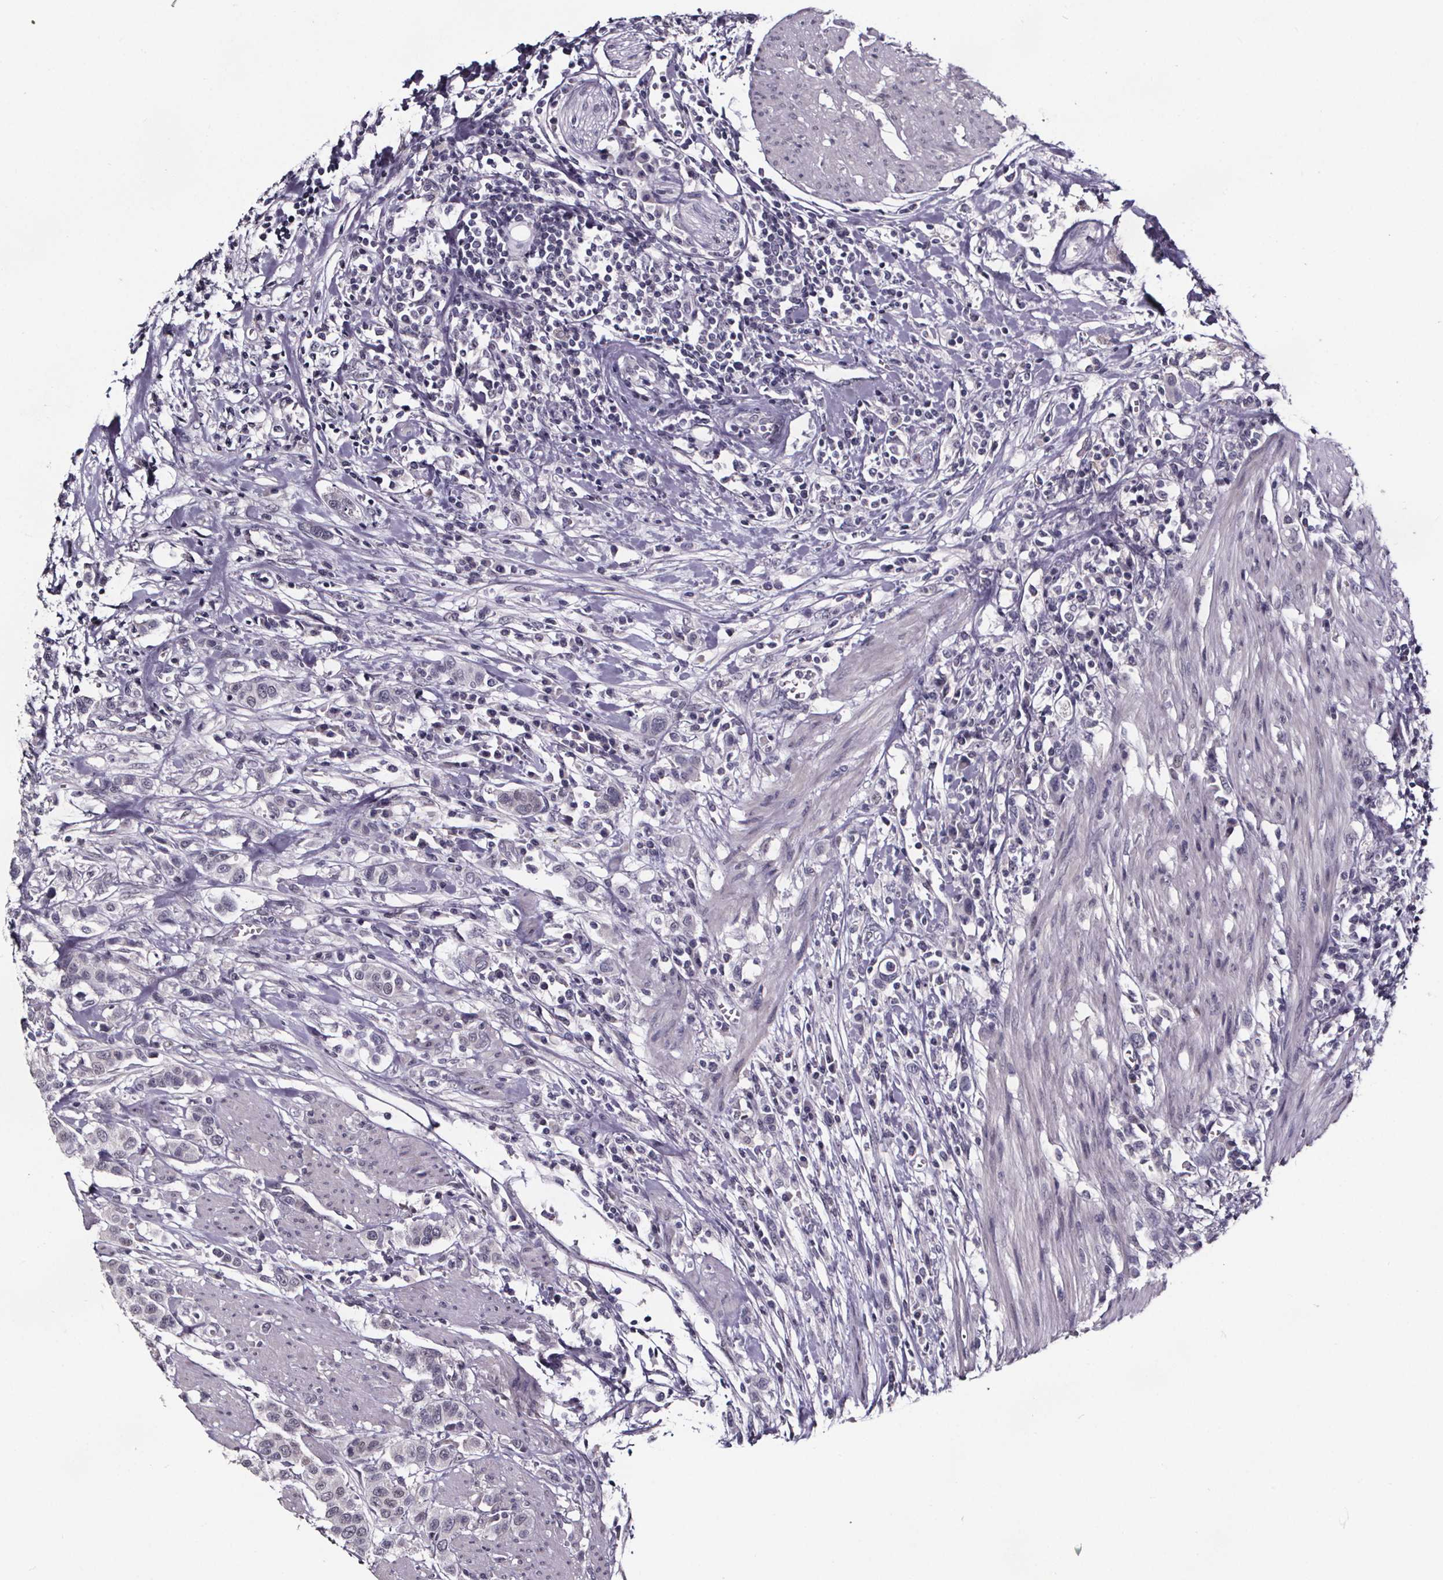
{"staining": {"intensity": "negative", "quantity": "none", "location": "none"}, "tissue": "urothelial cancer", "cell_type": "Tumor cells", "image_type": "cancer", "snomed": [{"axis": "morphology", "description": "Urothelial carcinoma, High grade"}, {"axis": "topography", "description": "Urinary bladder"}], "caption": "Immunohistochemical staining of human urothelial cancer exhibits no significant positivity in tumor cells.", "gene": "AR", "patient": {"sex": "female", "age": 58}}